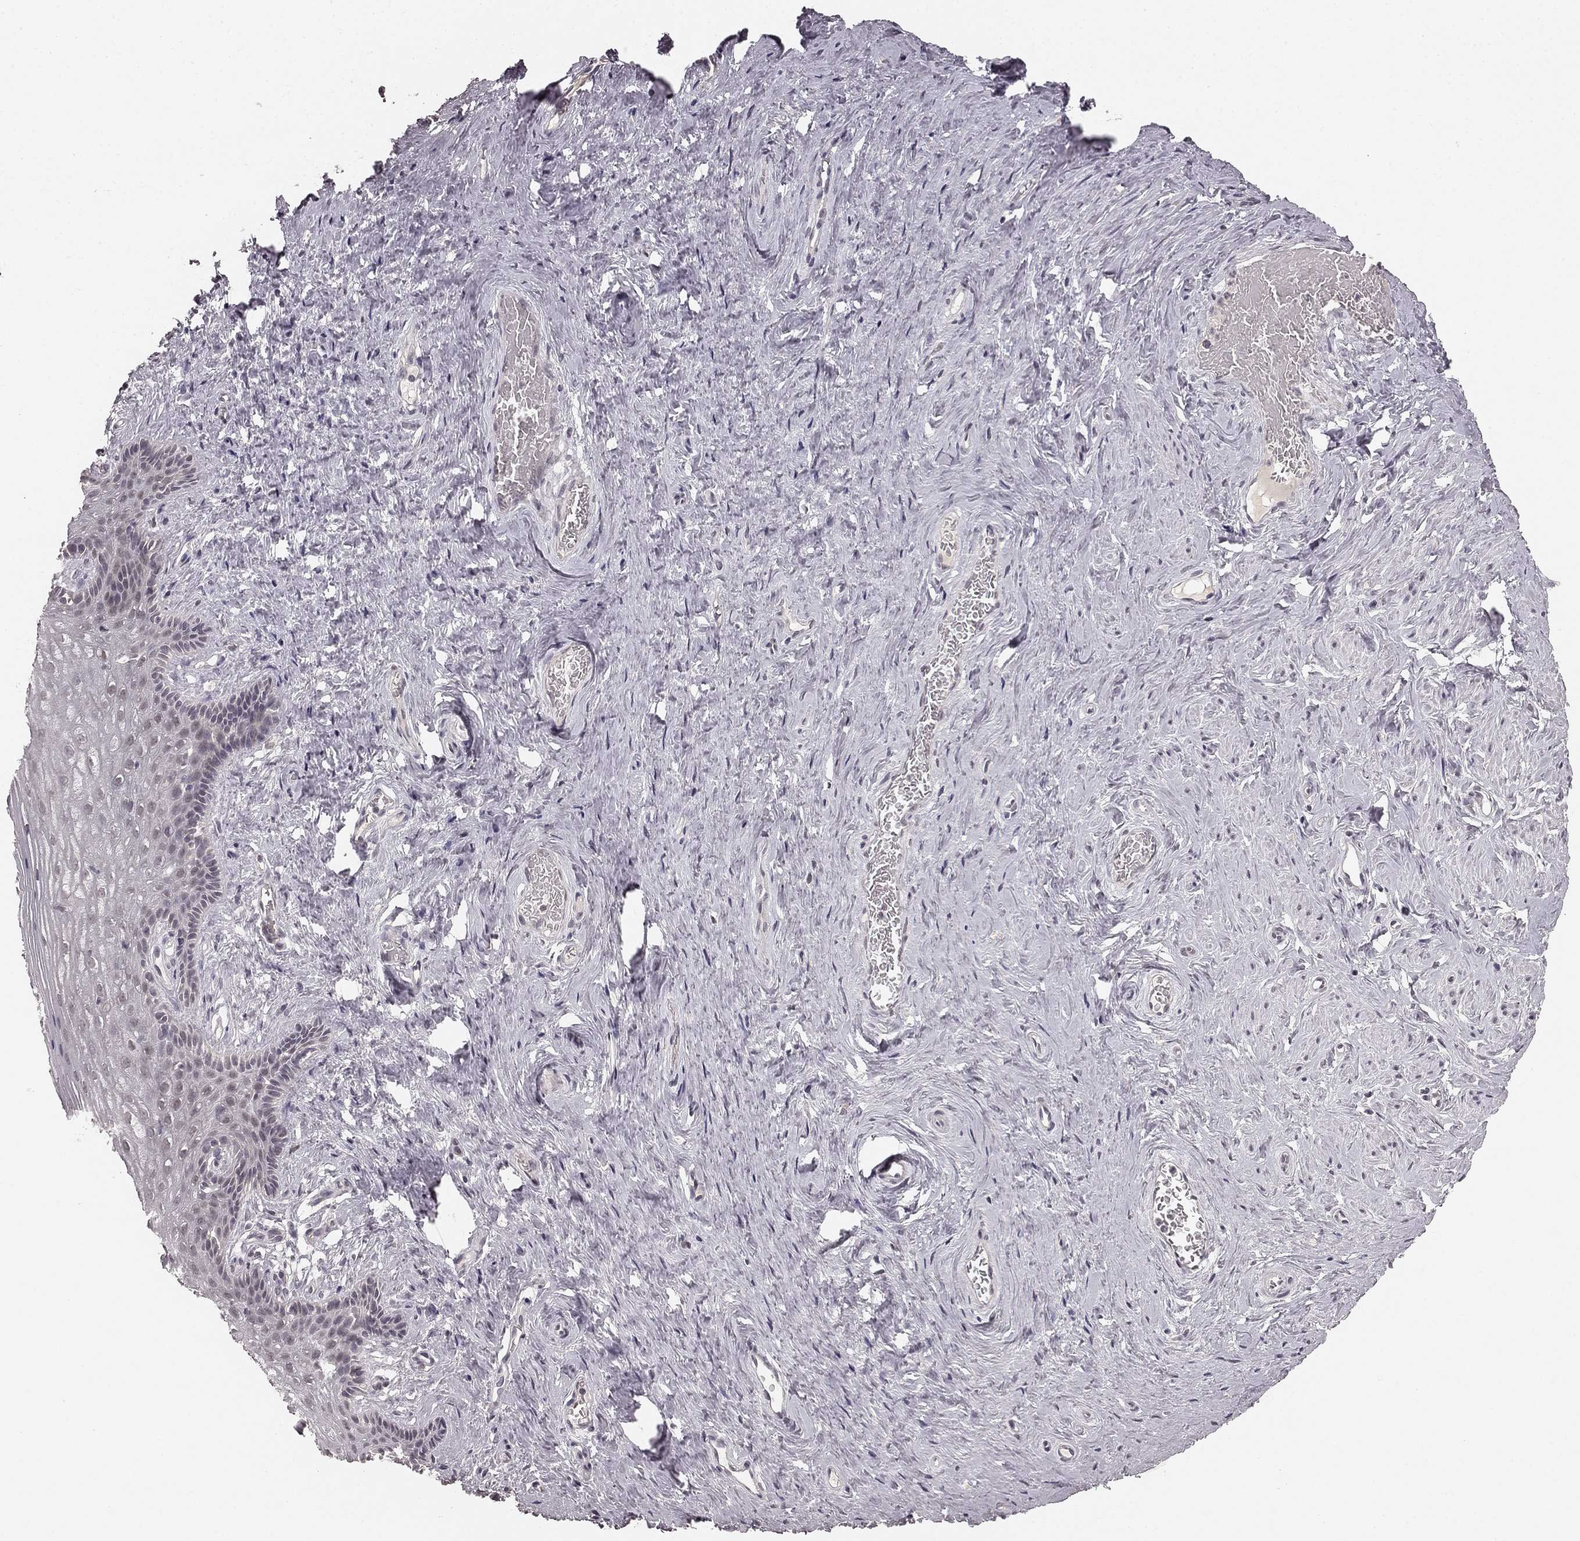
{"staining": {"intensity": "weak", "quantity": "25%-75%", "location": "cytoplasmic/membranous,nuclear"}, "tissue": "vagina", "cell_type": "Squamous epithelial cells", "image_type": "normal", "snomed": [{"axis": "morphology", "description": "Normal tissue, NOS"}, {"axis": "topography", "description": "Vagina"}], "caption": "Immunohistochemical staining of unremarkable vagina shows weak cytoplasmic/membranous,nuclear protein staining in about 25%-75% of squamous epithelial cells. (IHC, brightfield microscopy, high magnification).", "gene": "HCN4", "patient": {"sex": "female", "age": 45}}